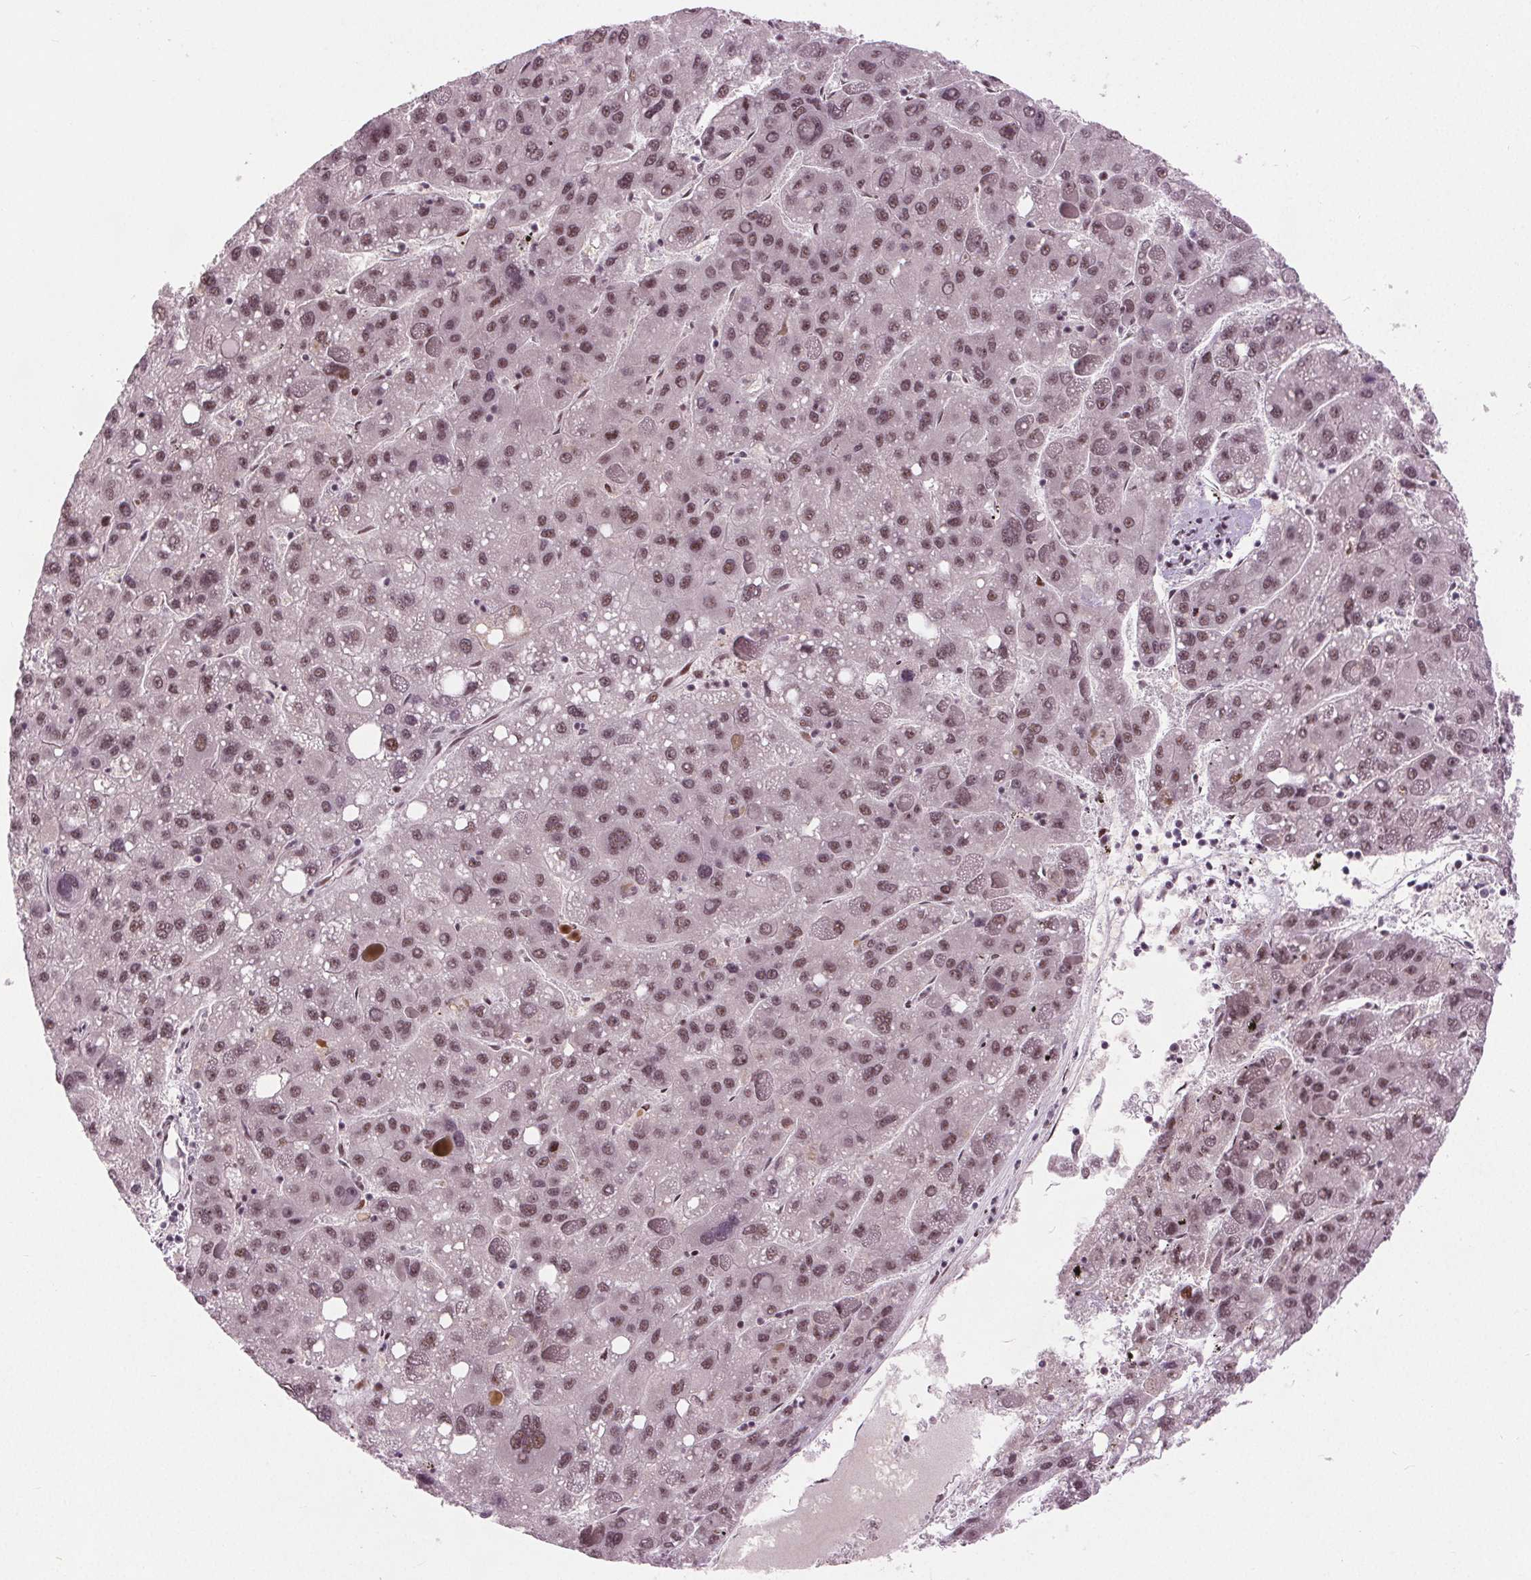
{"staining": {"intensity": "moderate", "quantity": ">75%", "location": "nuclear"}, "tissue": "liver cancer", "cell_type": "Tumor cells", "image_type": "cancer", "snomed": [{"axis": "morphology", "description": "Carcinoma, Hepatocellular, NOS"}, {"axis": "topography", "description": "Liver"}], "caption": "IHC image of neoplastic tissue: human liver cancer (hepatocellular carcinoma) stained using IHC displays medium levels of moderate protein expression localized specifically in the nuclear of tumor cells, appearing as a nuclear brown color.", "gene": "TTC34", "patient": {"sex": "female", "age": 82}}